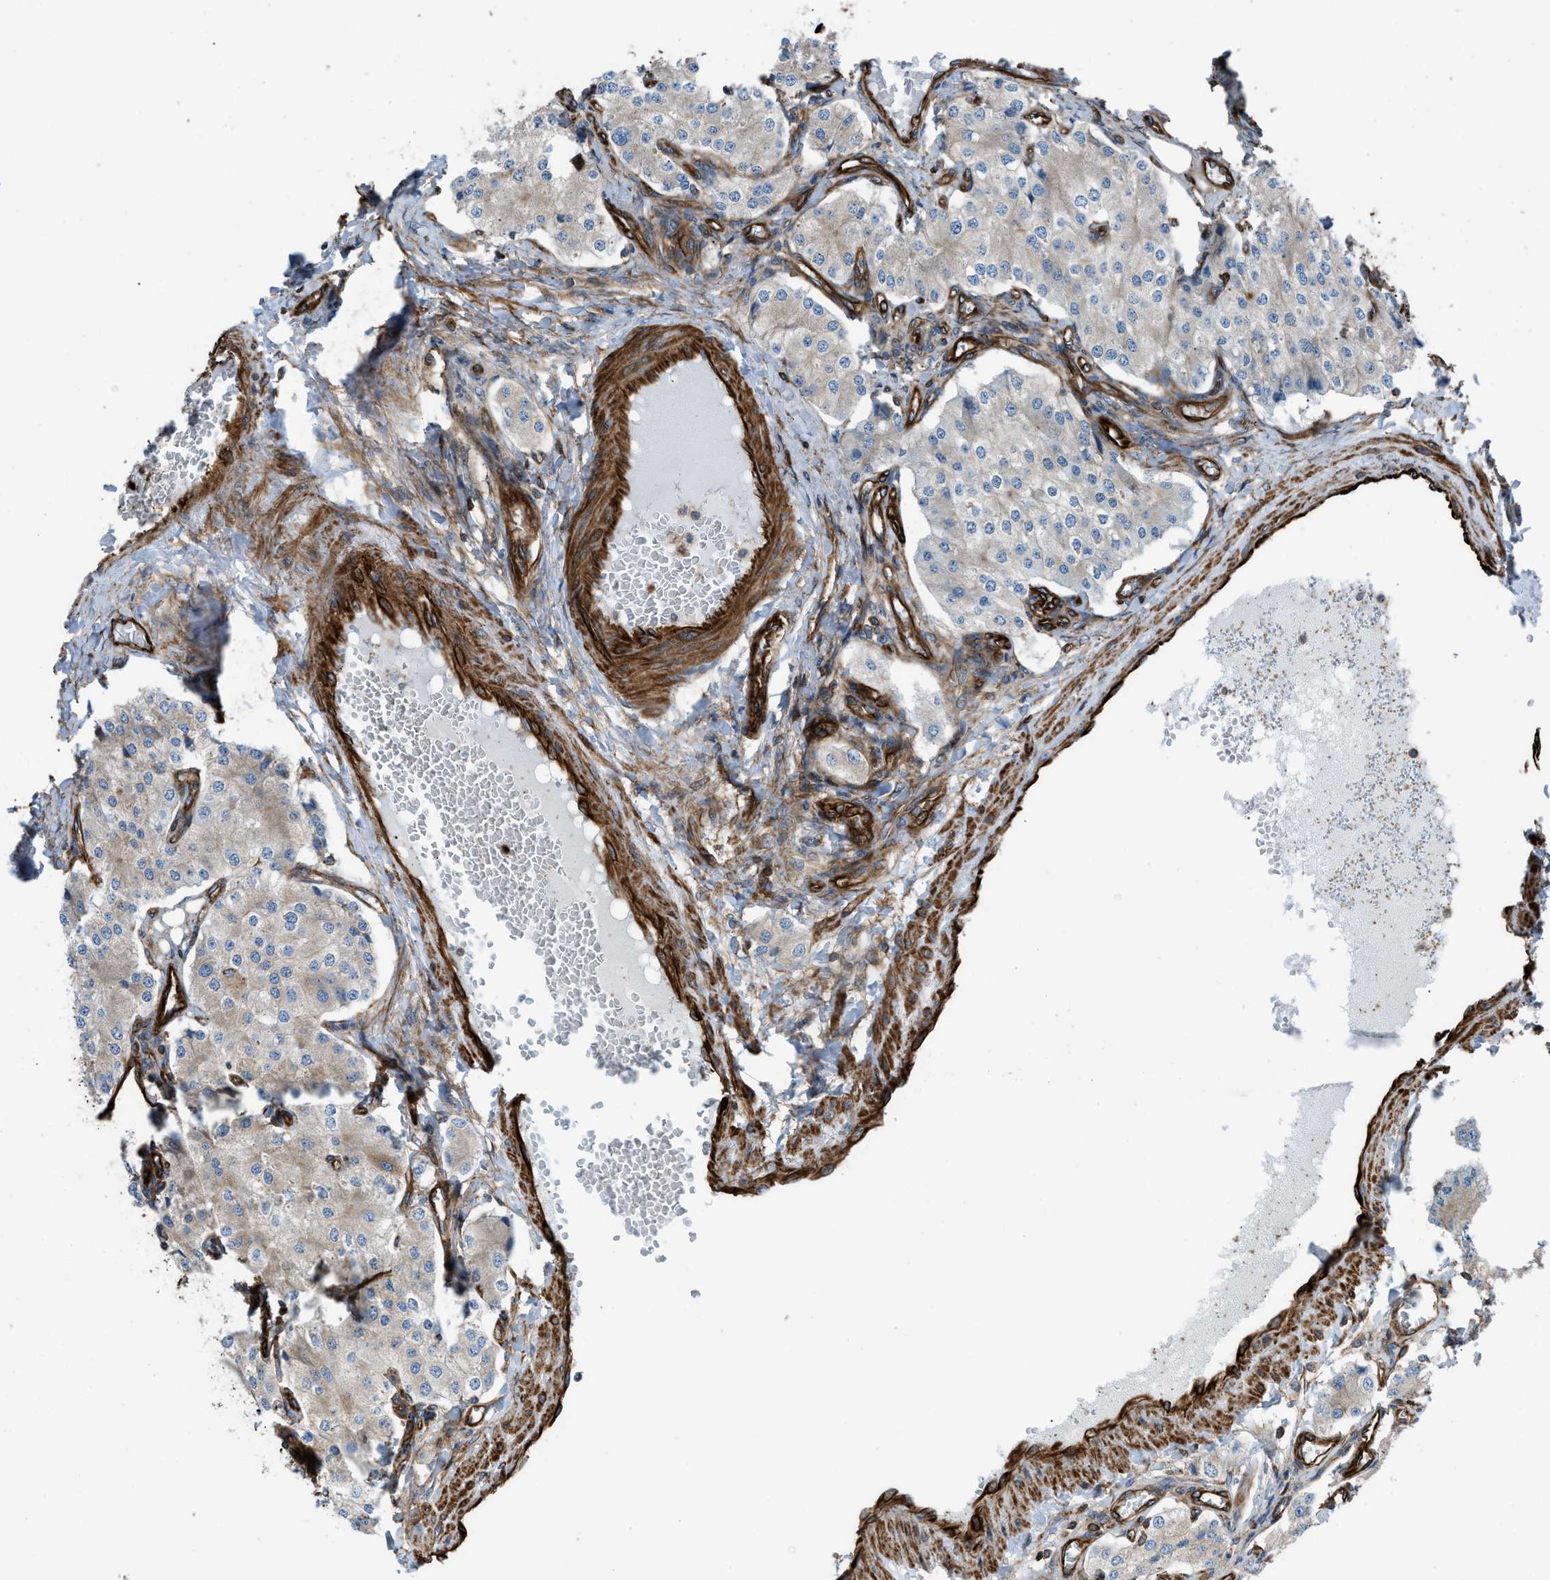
{"staining": {"intensity": "weak", "quantity": "25%-75%", "location": "cytoplasmic/membranous"}, "tissue": "carcinoid", "cell_type": "Tumor cells", "image_type": "cancer", "snomed": [{"axis": "morphology", "description": "Carcinoid, malignant, NOS"}, {"axis": "topography", "description": "Colon"}], "caption": "Protein staining shows weak cytoplasmic/membranous positivity in approximately 25%-75% of tumor cells in malignant carcinoid.", "gene": "PTPRE", "patient": {"sex": "female", "age": 52}}